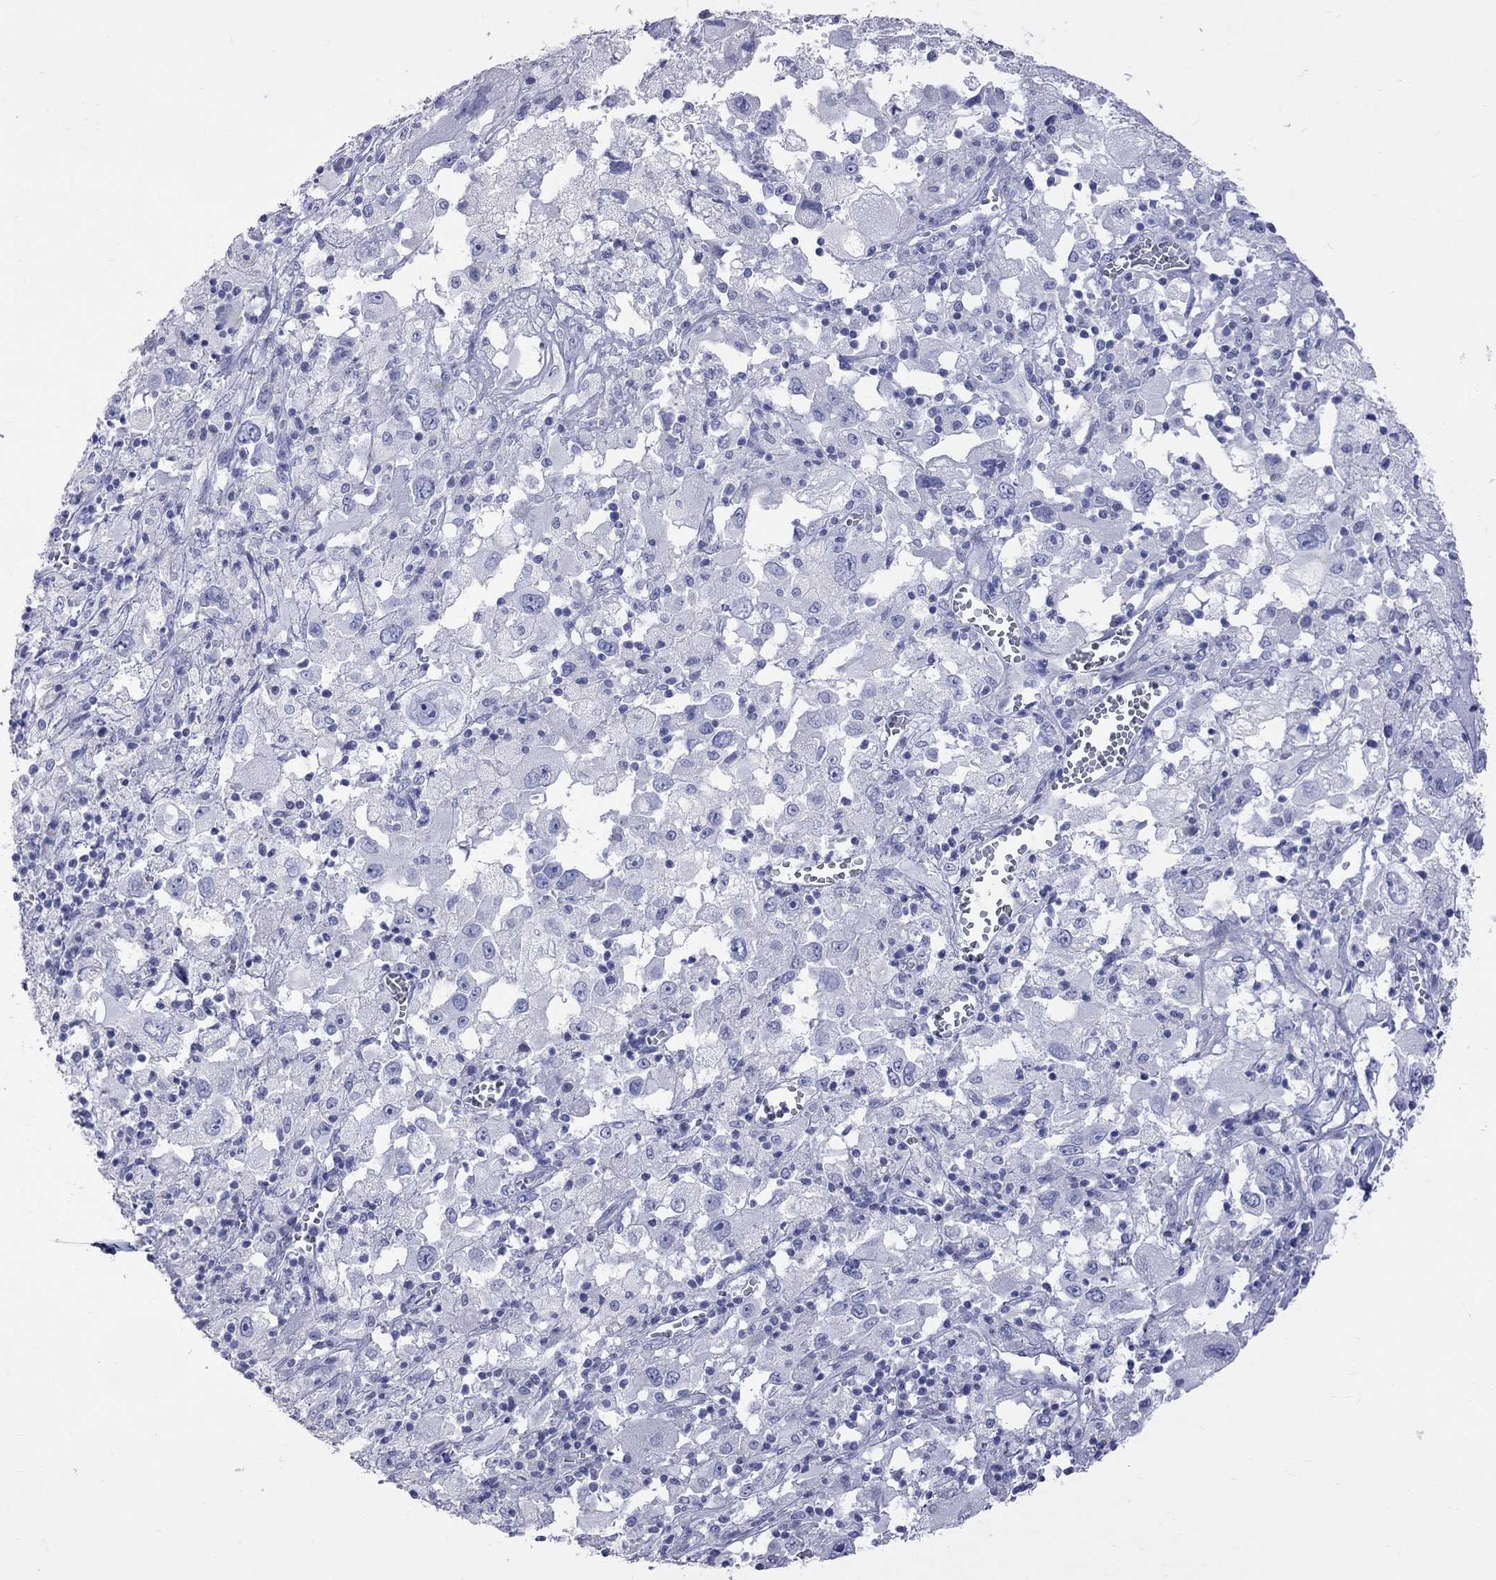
{"staining": {"intensity": "negative", "quantity": "none", "location": "none"}, "tissue": "melanoma", "cell_type": "Tumor cells", "image_type": "cancer", "snomed": [{"axis": "morphology", "description": "Malignant melanoma, Metastatic site"}, {"axis": "topography", "description": "Soft tissue"}], "caption": "The image exhibits no significant positivity in tumor cells of melanoma.", "gene": "KCND2", "patient": {"sex": "male", "age": 50}}